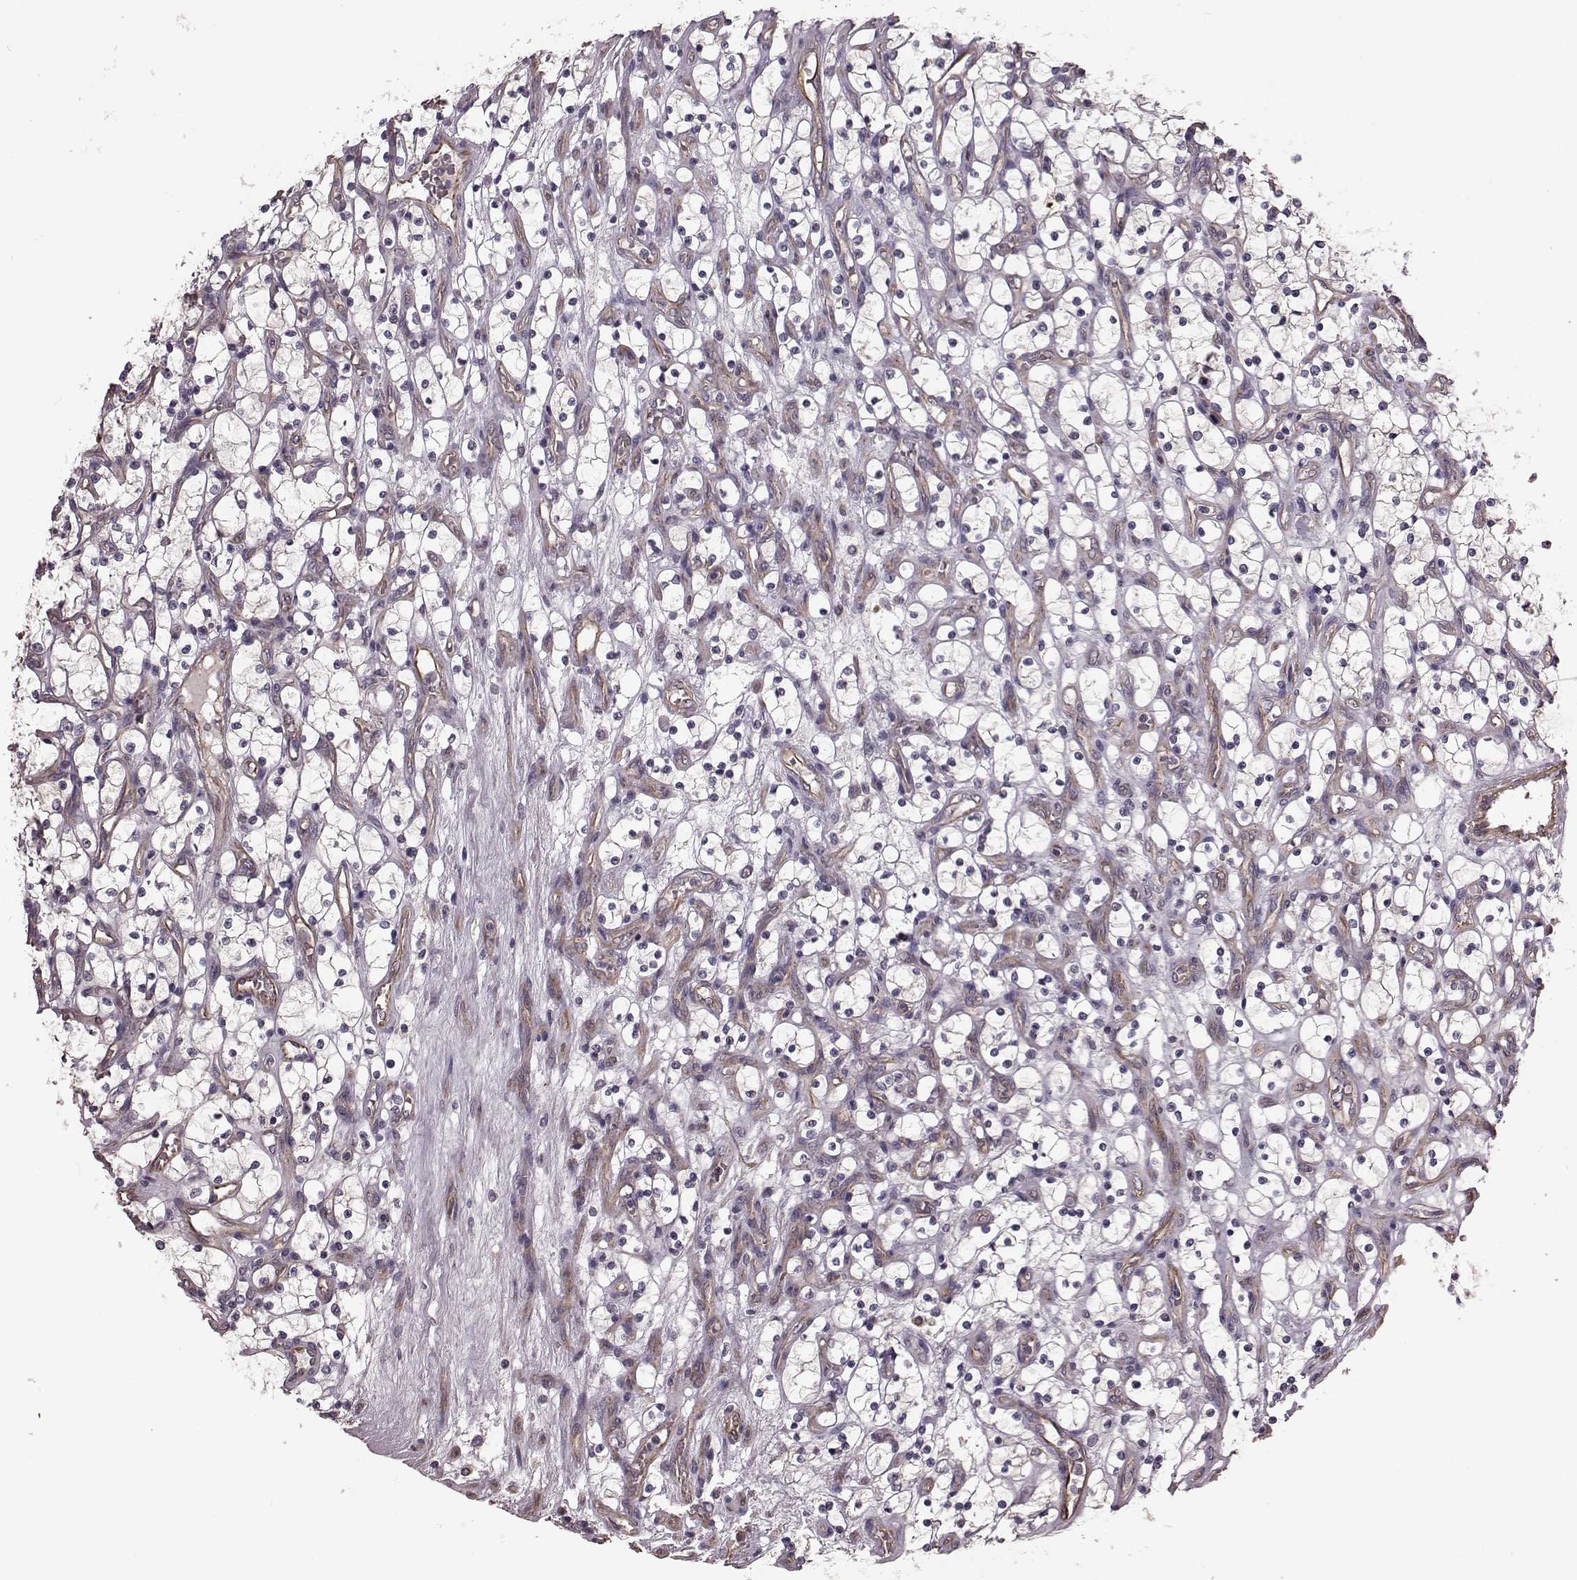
{"staining": {"intensity": "negative", "quantity": "none", "location": "none"}, "tissue": "renal cancer", "cell_type": "Tumor cells", "image_type": "cancer", "snomed": [{"axis": "morphology", "description": "Adenocarcinoma, NOS"}, {"axis": "topography", "description": "Kidney"}], "caption": "Immunohistochemical staining of human adenocarcinoma (renal) reveals no significant expression in tumor cells.", "gene": "NTF3", "patient": {"sex": "female", "age": 69}}